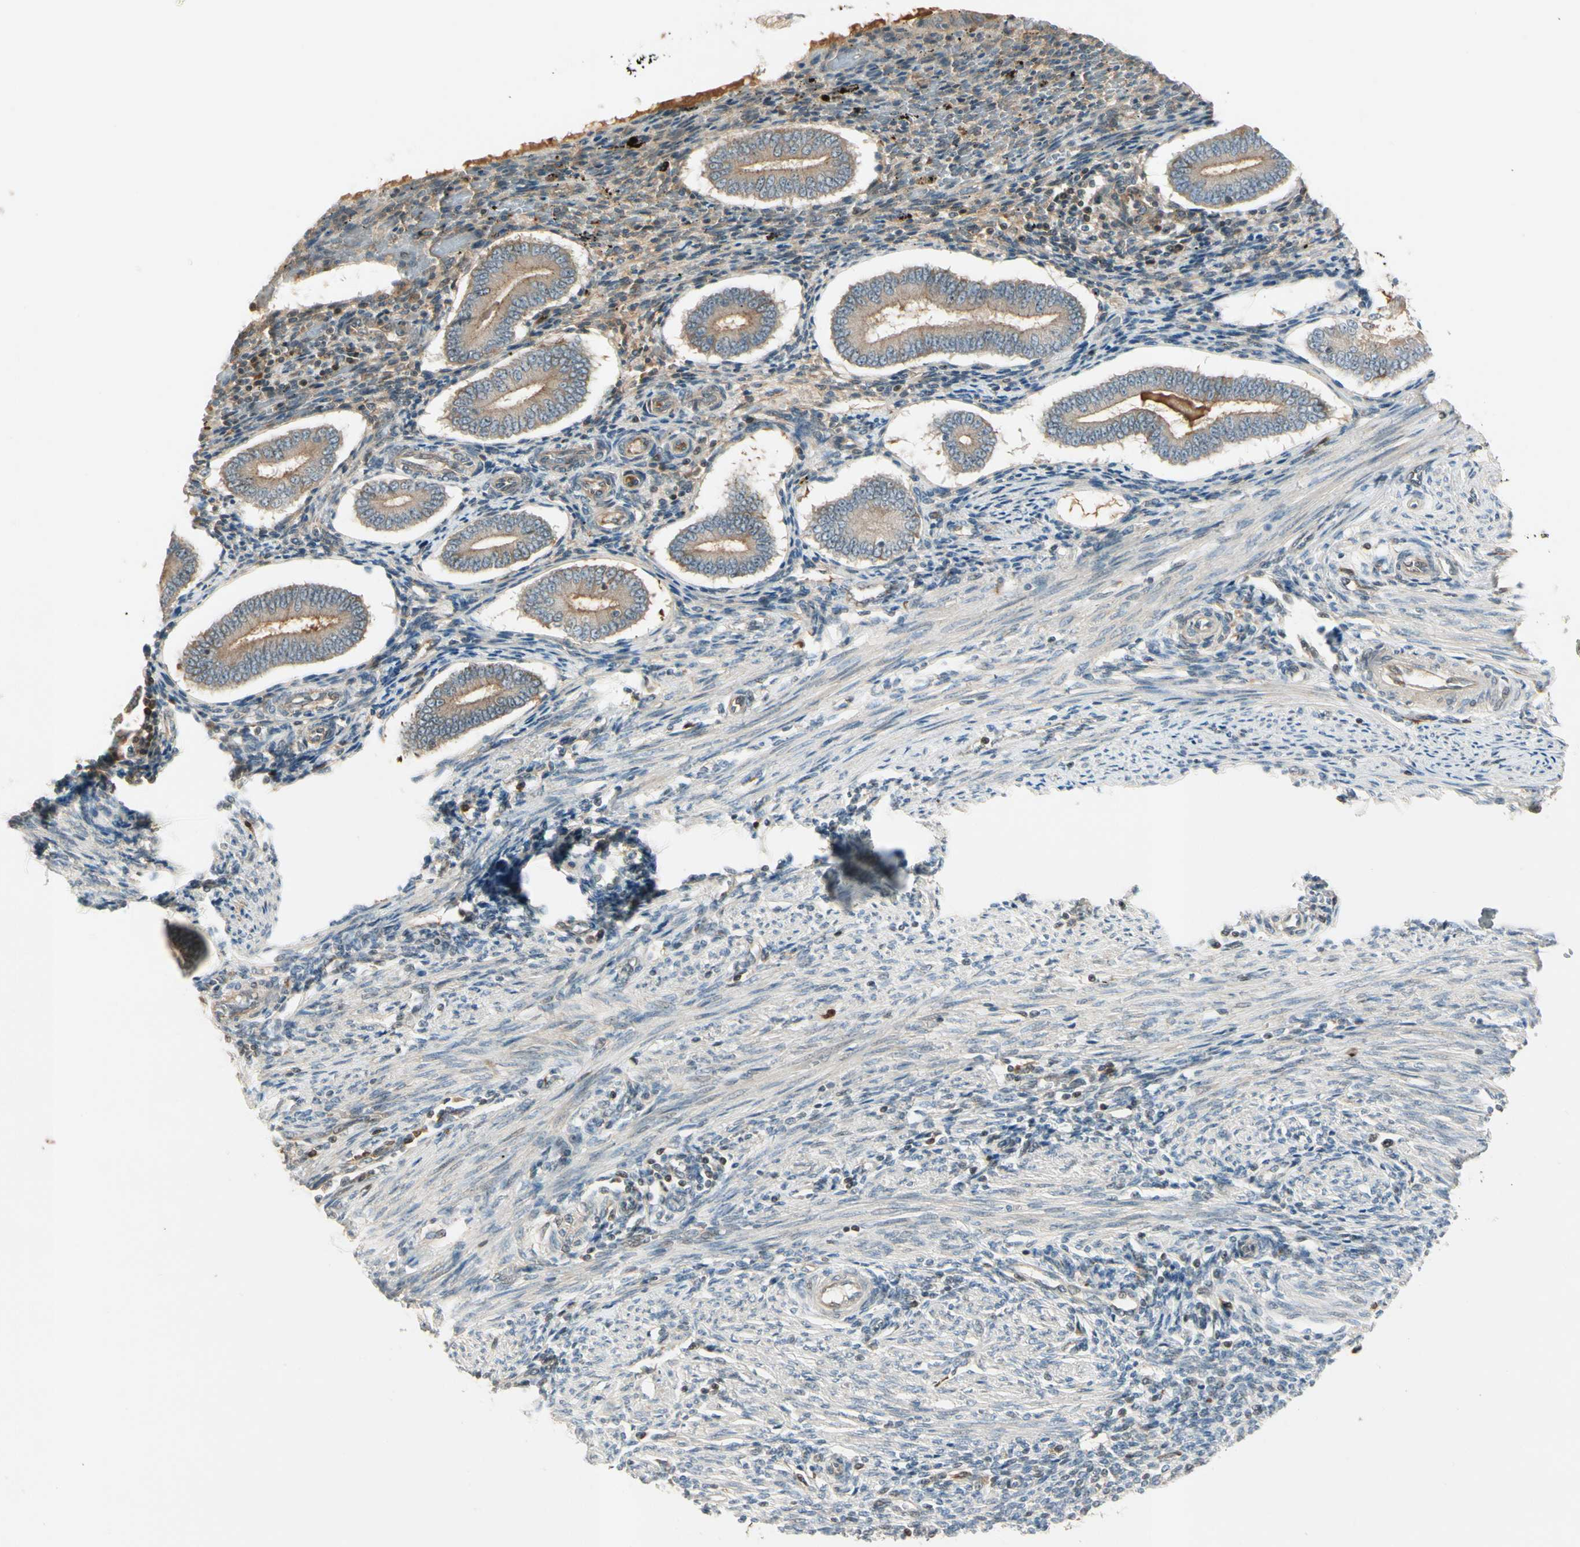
{"staining": {"intensity": "moderate", "quantity": "<25%", "location": "cytoplasmic/membranous"}, "tissue": "endometrium", "cell_type": "Cells in endometrial stroma", "image_type": "normal", "snomed": [{"axis": "morphology", "description": "Normal tissue, NOS"}, {"axis": "topography", "description": "Endometrium"}], "caption": "Immunohistochemical staining of benign human endometrium displays low levels of moderate cytoplasmic/membranous positivity in approximately <25% of cells in endometrial stroma.", "gene": "ICAM5", "patient": {"sex": "female", "age": 42}}